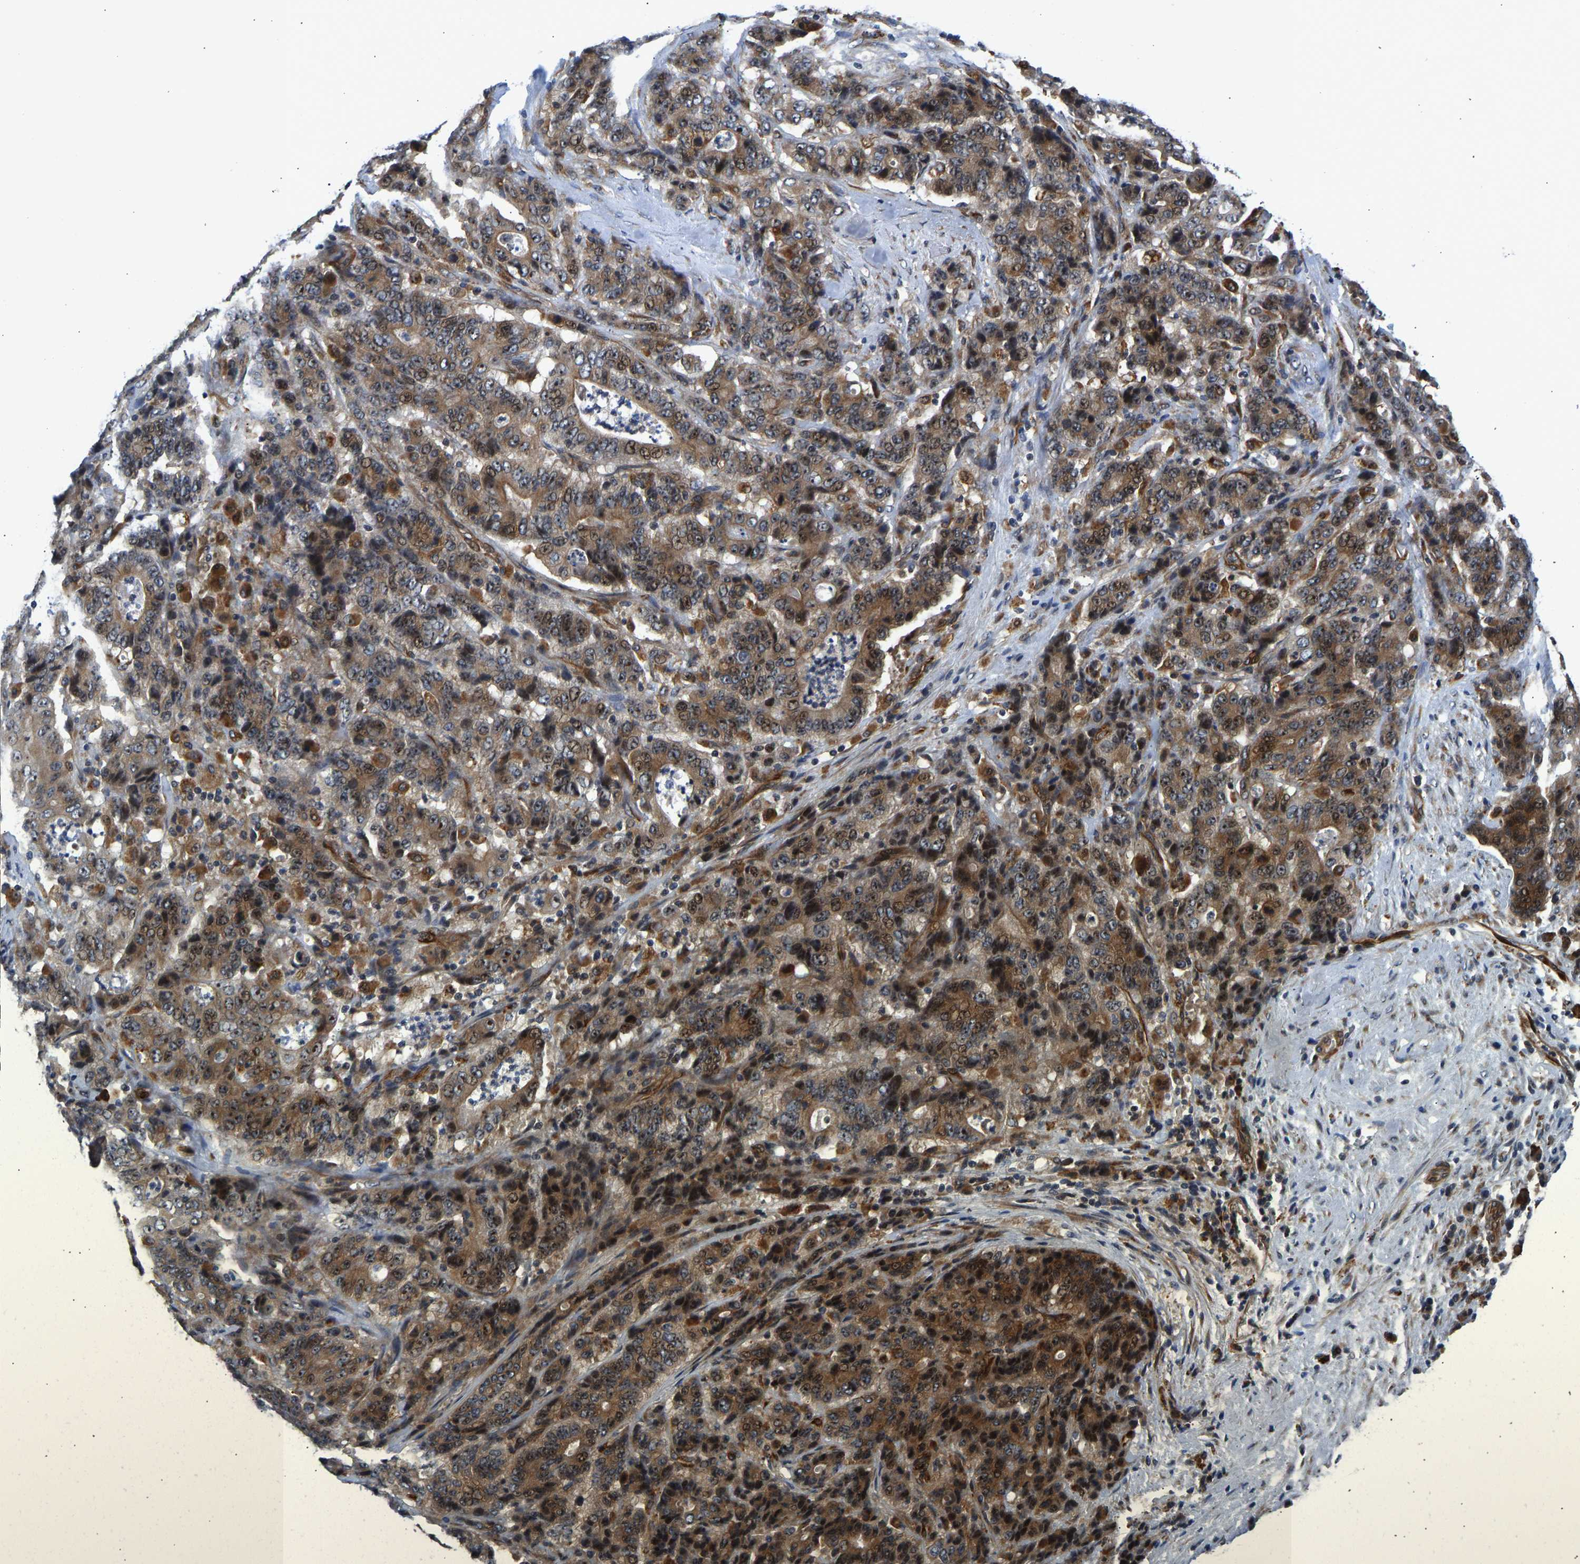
{"staining": {"intensity": "moderate", "quantity": ">75%", "location": "cytoplasmic/membranous,nuclear"}, "tissue": "stomach cancer", "cell_type": "Tumor cells", "image_type": "cancer", "snomed": [{"axis": "morphology", "description": "Adenocarcinoma, NOS"}, {"axis": "topography", "description": "Stomach"}], "caption": "Stomach adenocarcinoma stained with a brown dye demonstrates moderate cytoplasmic/membranous and nuclear positive expression in approximately >75% of tumor cells.", "gene": "RESF1", "patient": {"sex": "female", "age": 73}}